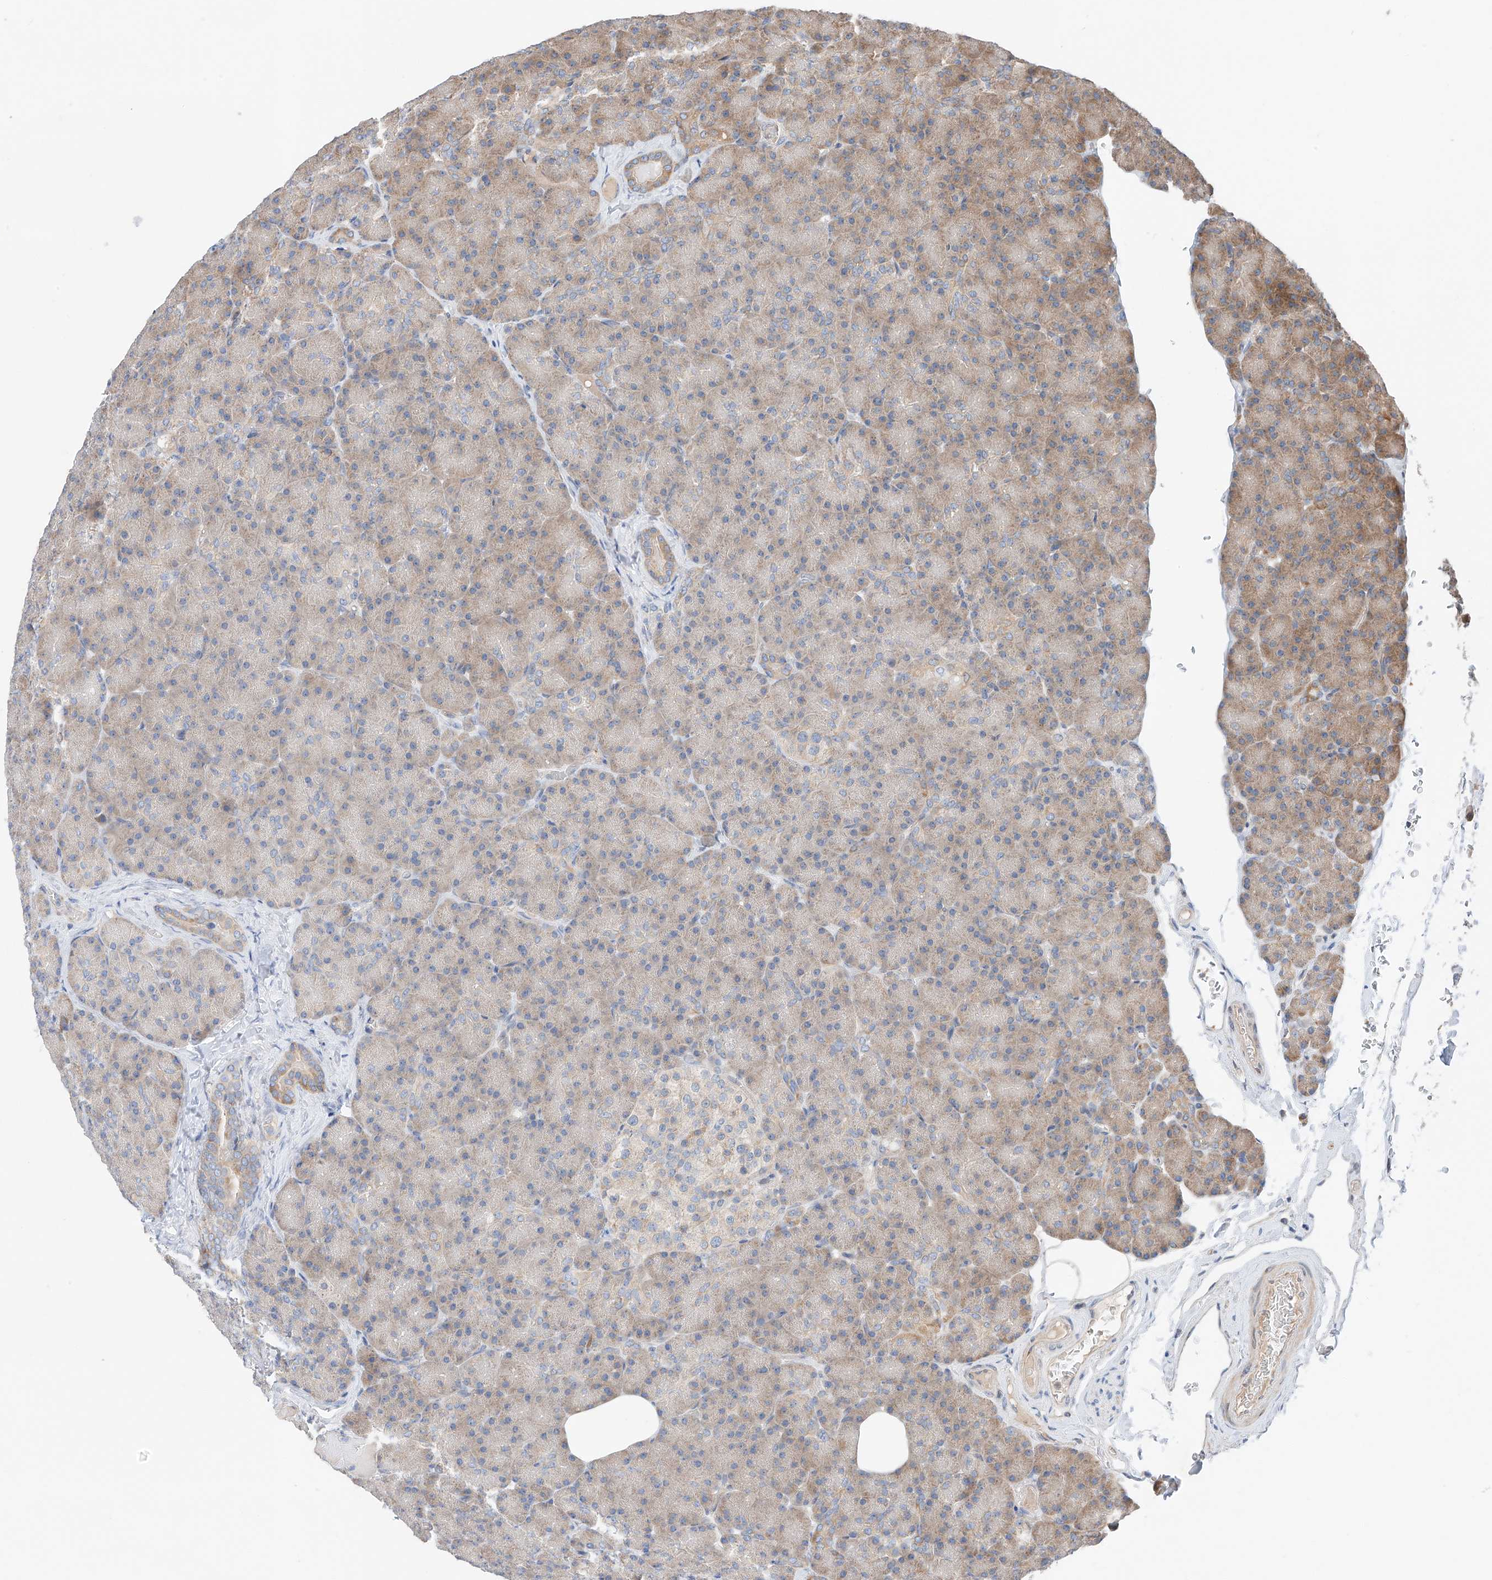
{"staining": {"intensity": "moderate", "quantity": "<25%", "location": "cytoplasmic/membranous"}, "tissue": "pancreas", "cell_type": "Exocrine glandular cells", "image_type": "normal", "snomed": [{"axis": "morphology", "description": "Normal tissue, NOS"}, {"axis": "topography", "description": "Pancreas"}], "caption": "Protein positivity by IHC demonstrates moderate cytoplasmic/membranous positivity in approximately <25% of exocrine glandular cells in unremarkable pancreas. The staining is performed using DAB brown chromogen to label protein expression. The nuclei are counter-stained blue using hematoxylin.", "gene": "RUSC1", "patient": {"sex": "female", "age": 43}}